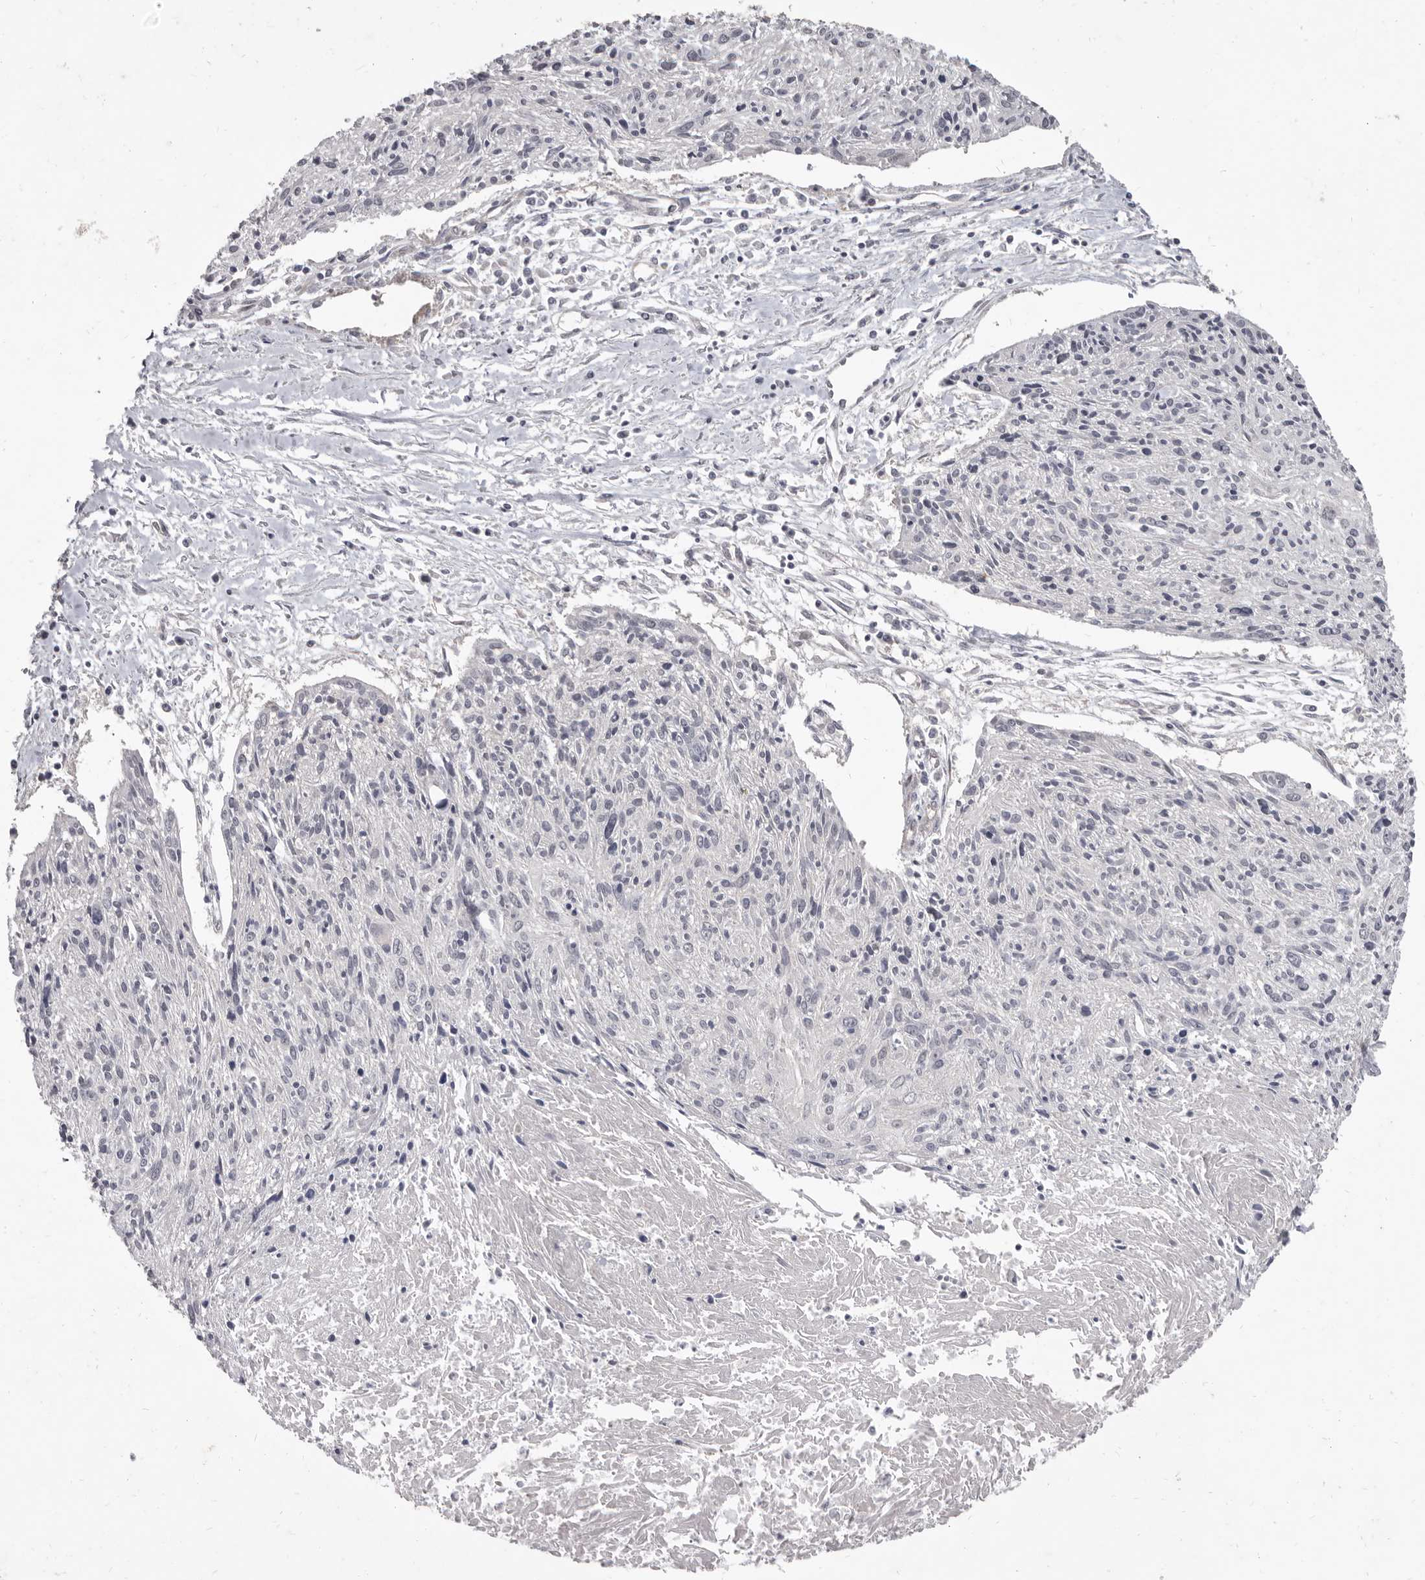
{"staining": {"intensity": "negative", "quantity": "none", "location": "none"}, "tissue": "cervical cancer", "cell_type": "Tumor cells", "image_type": "cancer", "snomed": [{"axis": "morphology", "description": "Squamous cell carcinoma, NOS"}, {"axis": "topography", "description": "Cervix"}], "caption": "This is a image of IHC staining of cervical squamous cell carcinoma, which shows no expression in tumor cells.", "gene": "GSK3B", "patient": {"sex": "female", "age": 51}}